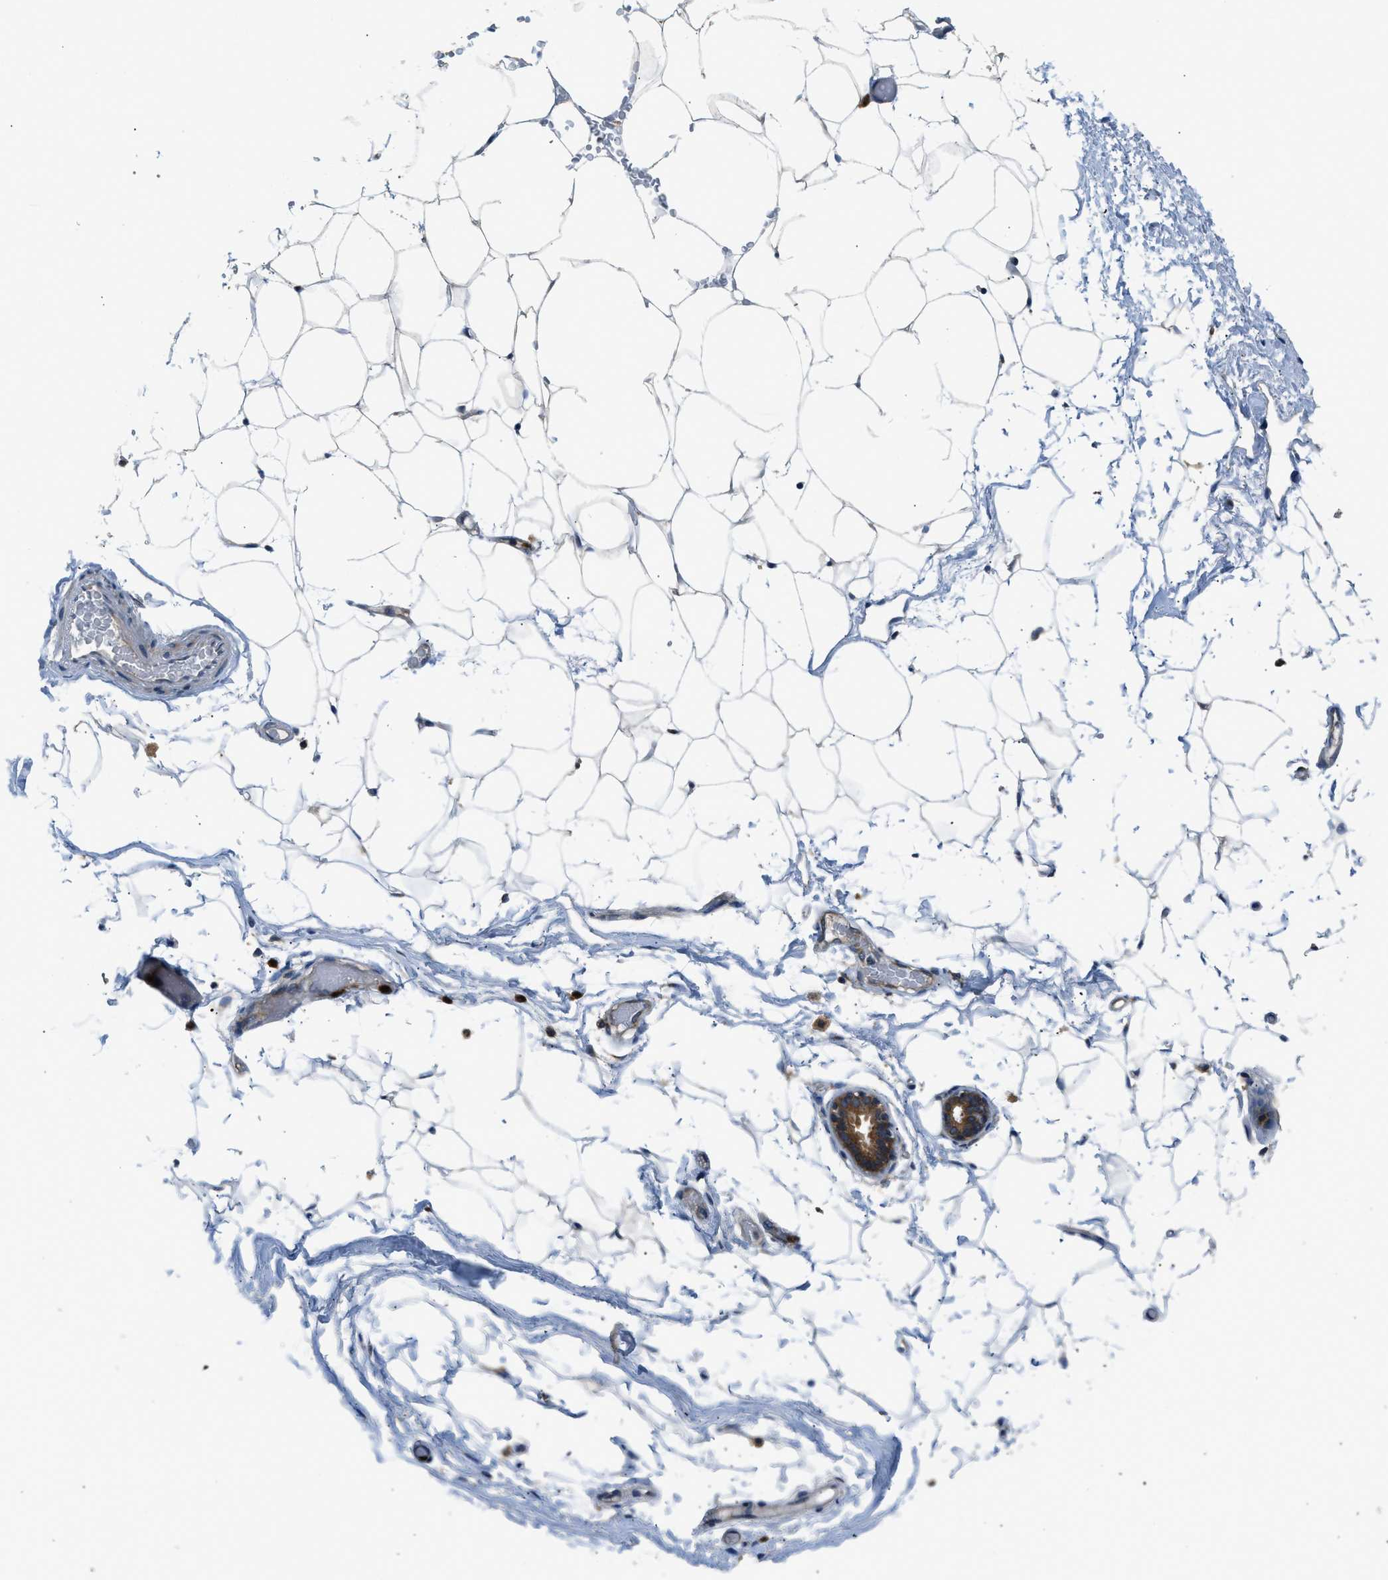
{"staining": {"intensity": "strong", "quantity": "<25%", "location": "cytoplasmic/membranous"}, "tissue": "adipose tissue", "cell_type": "Adipocytes", "image_type": "normal", "snomed": [{"axis": "morphology", "description": "Normal tissue, NOS"}, {"axis": "topography", "description": "Breast"}, {"axis": "topography", "description": "Soft tissue"}], "caption": "Protein analysis of normal adipose tissue displays strong cytoplasmic/membranous expression in approximately <25% of adipocytes.", "gene": "EDARADD", "patient": {"sex": "female", "age": 75}}